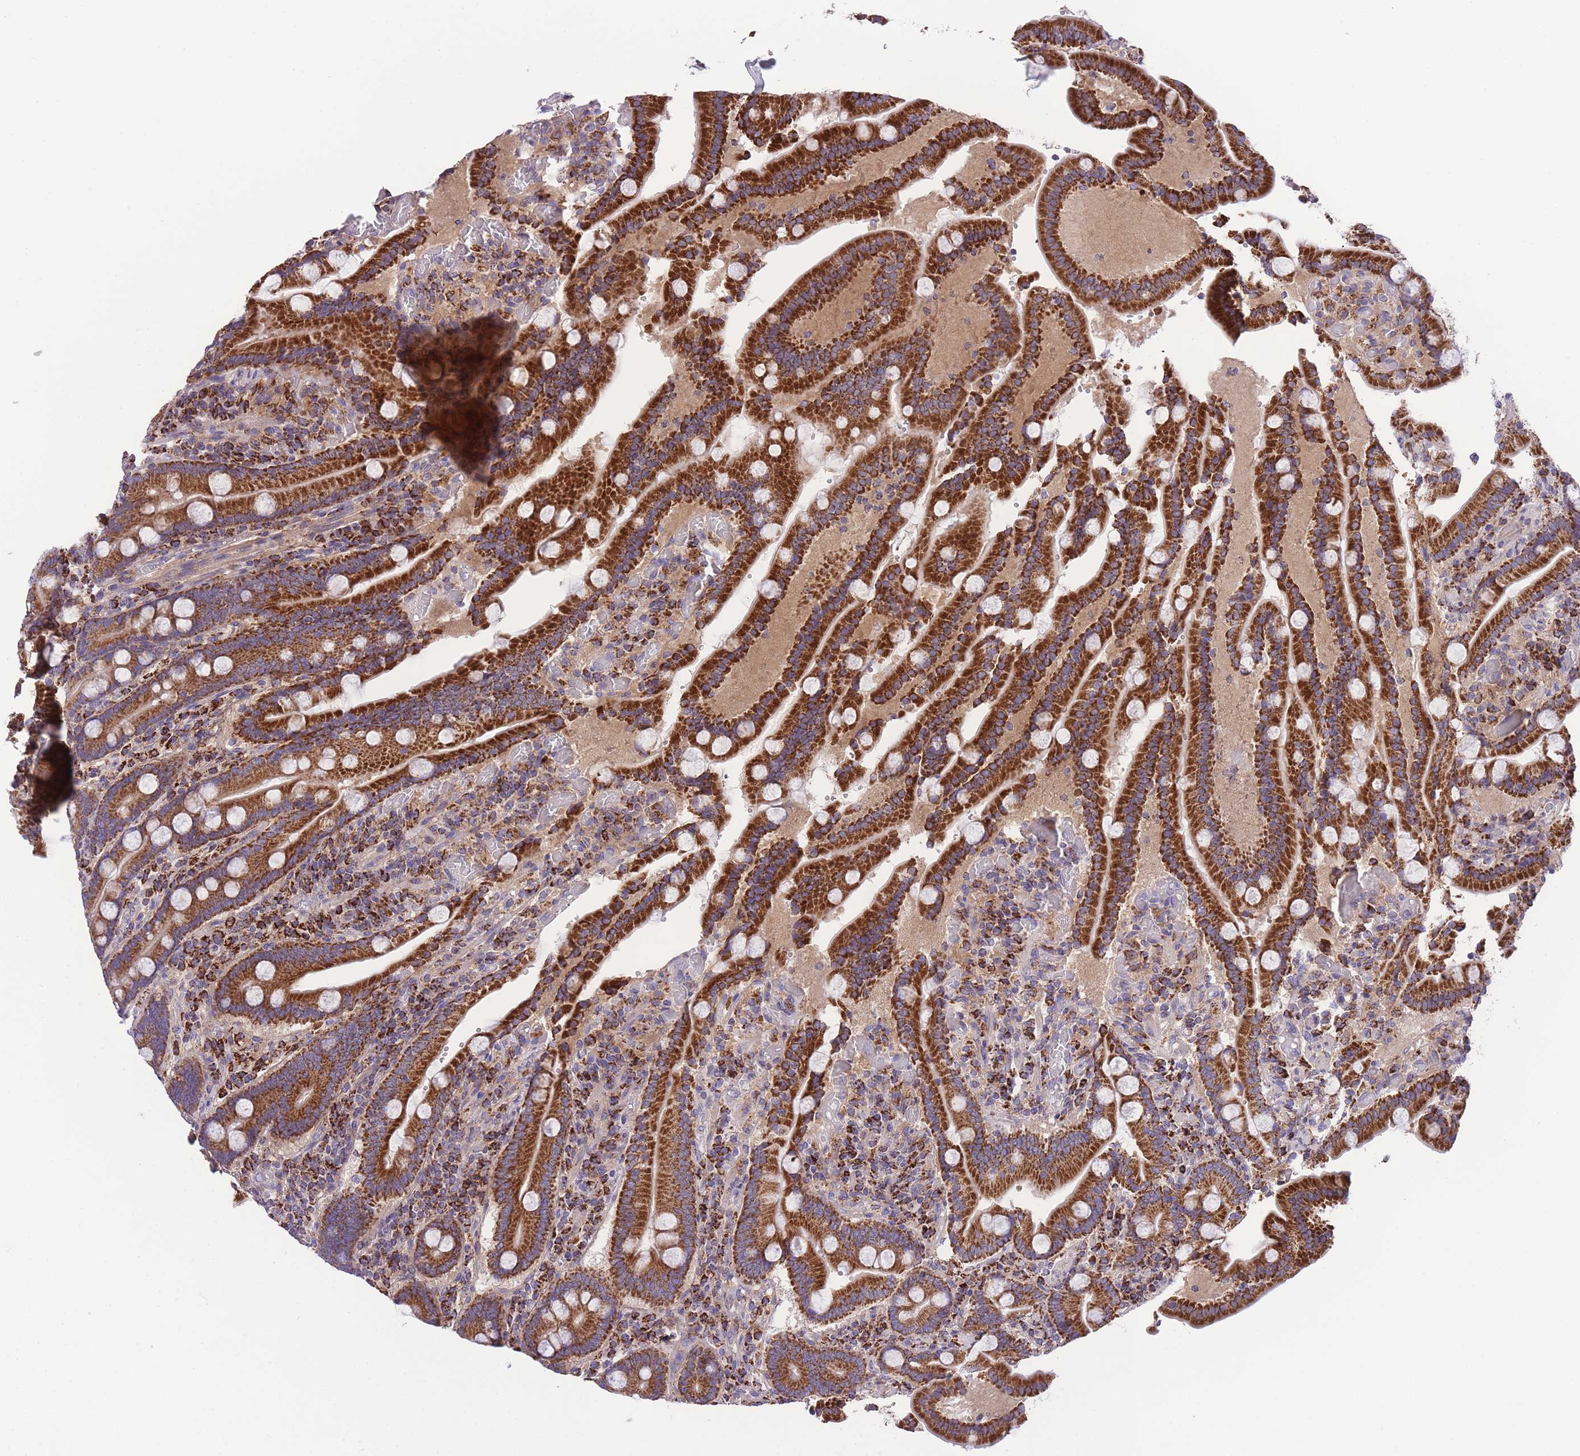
{"staining": {"intensity": "strong", "quantity": ">75%", "location": "cytoplasmic/membranous"}, "tissue": "duodenum", "cell_type": "Glandular cells", "image_type": "normal", "snomed": [{"axis": "morphology", "description": "Normal tissue, NOS"}, {"axis": "topography", "description": "Duodenum"}], "caption": "Duodenum stained with a brown dye exhibits strong cytoplasmic/membranous positive positivity in about >75% of glandular cells.", "gene": "ST3GAL3", "patient": {"sex": "female", "age": 62}}